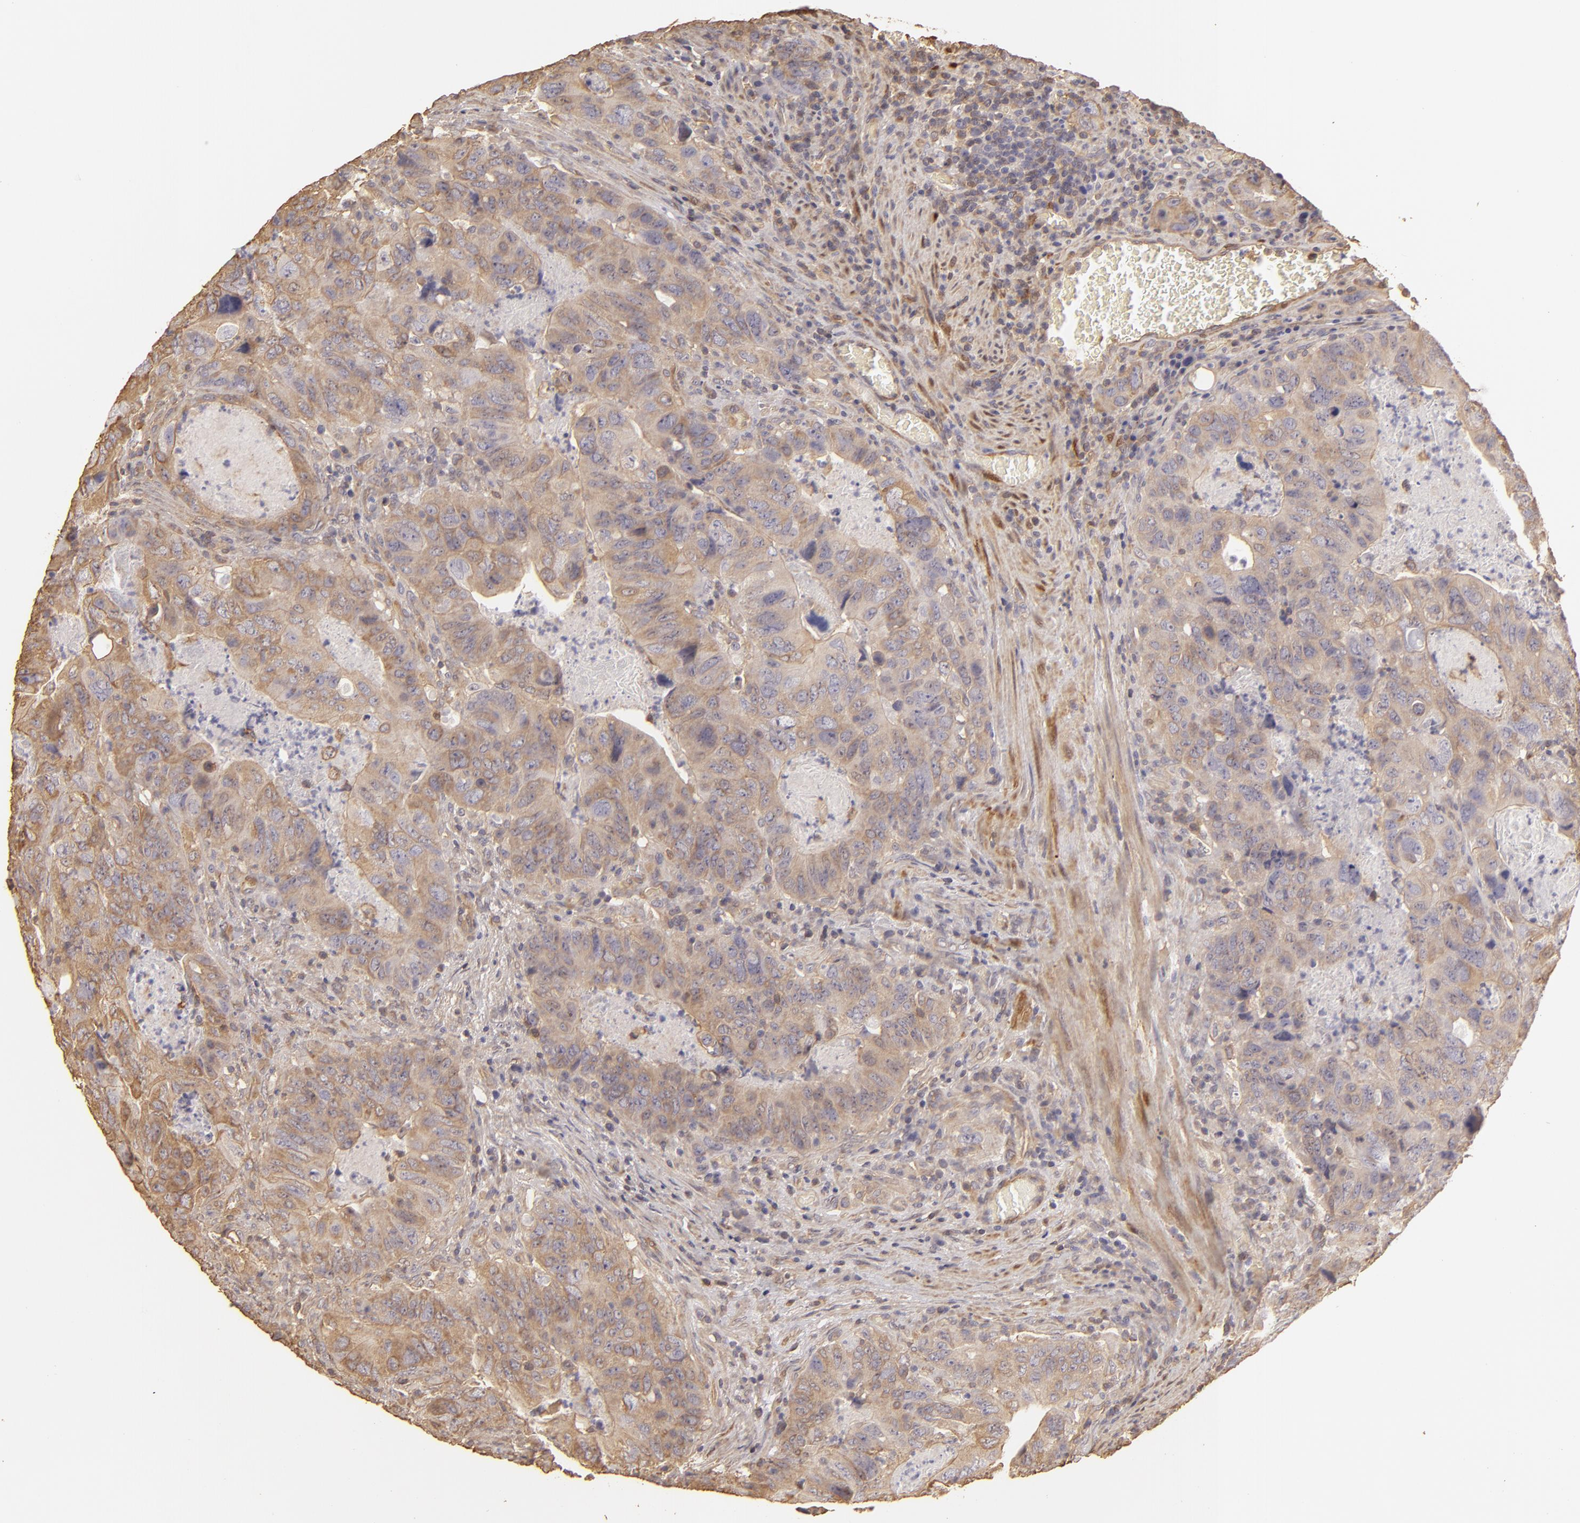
{"staining": {"intensity": "weak", "quantity": ">75%", "location": "cytoplasmic/membranous"}, "tissue": "colorectal cancer", "cell_type": "Tumor cells", "image_type": "cancer", "snomed": [{"axis": "morphology", "description": "Adenocarcinoma, NOS"}, {"axis": "topography", "description": "Rectum"}], "caption": "Brown immunohistochemical staining in colorectal cancer shows weak cytoplasmic/membranous expression in approximately >75% of tumor cells. (brown staining indicates protein expression, while blue staining denotes nuclei).", "gene": "HSPB6", "patient": {"sex": "female", "age": 82}}